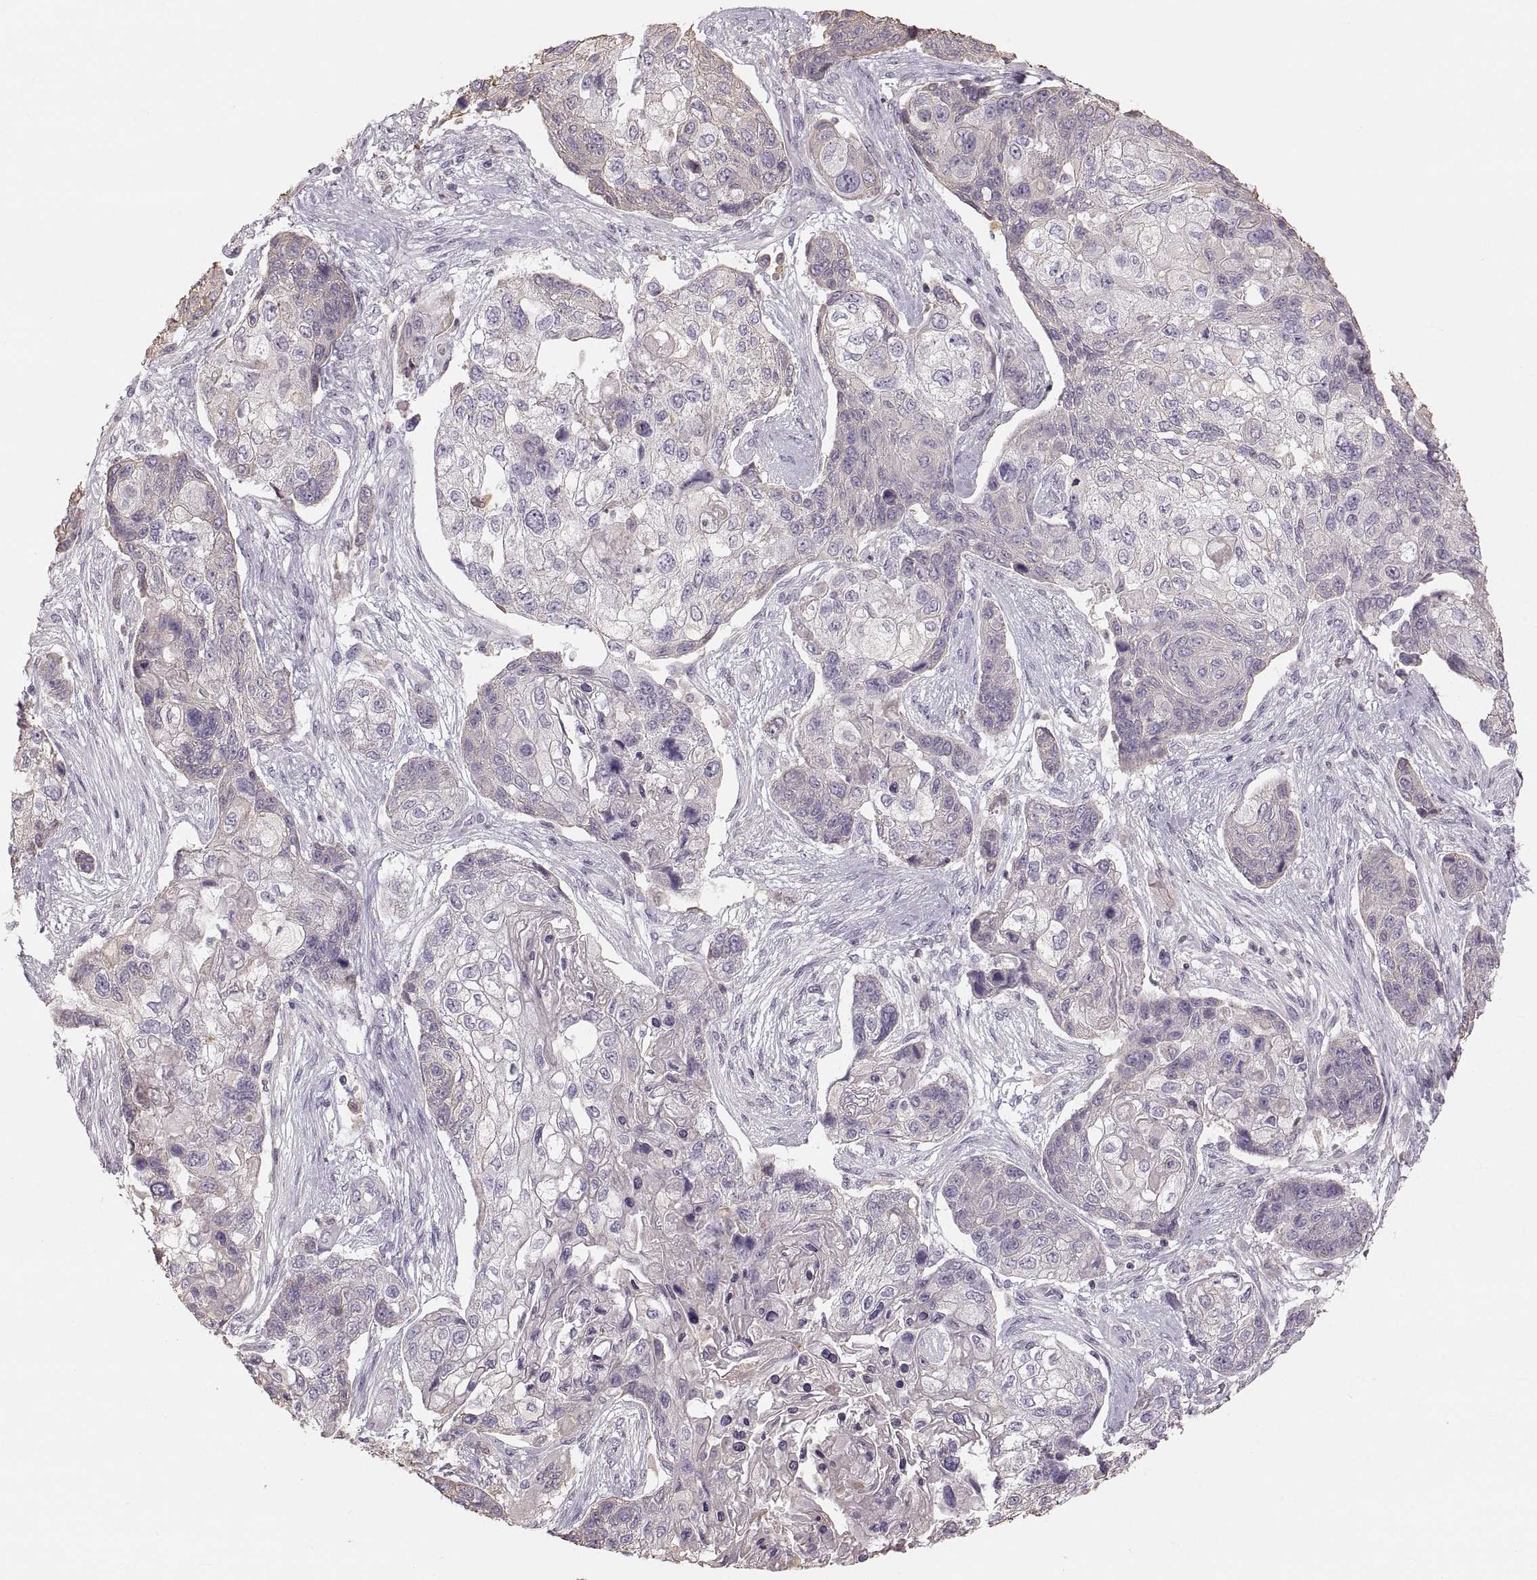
{"staining": {"intensity": "negative", "quantity": "none", "location": "none"}, "tissue": "lung cancer", "cell_type": "Tumor cells", "image_type": "cancer", "snomed": [{"axis": "morphology", "description": "Squamous cell carcinoma, NOS"}, {"axis": "topography", "description": "Lung"}], "caption": "Immunohistochemistry photomicrograph of neoplastic tissue: human lung cancer stained with DAB (3,3'-diaminobenzidine) displays no significant protein staining in tumor cells.", "gene": "RUNDC3A", "patient": {"sex": "male", "age": 69}}